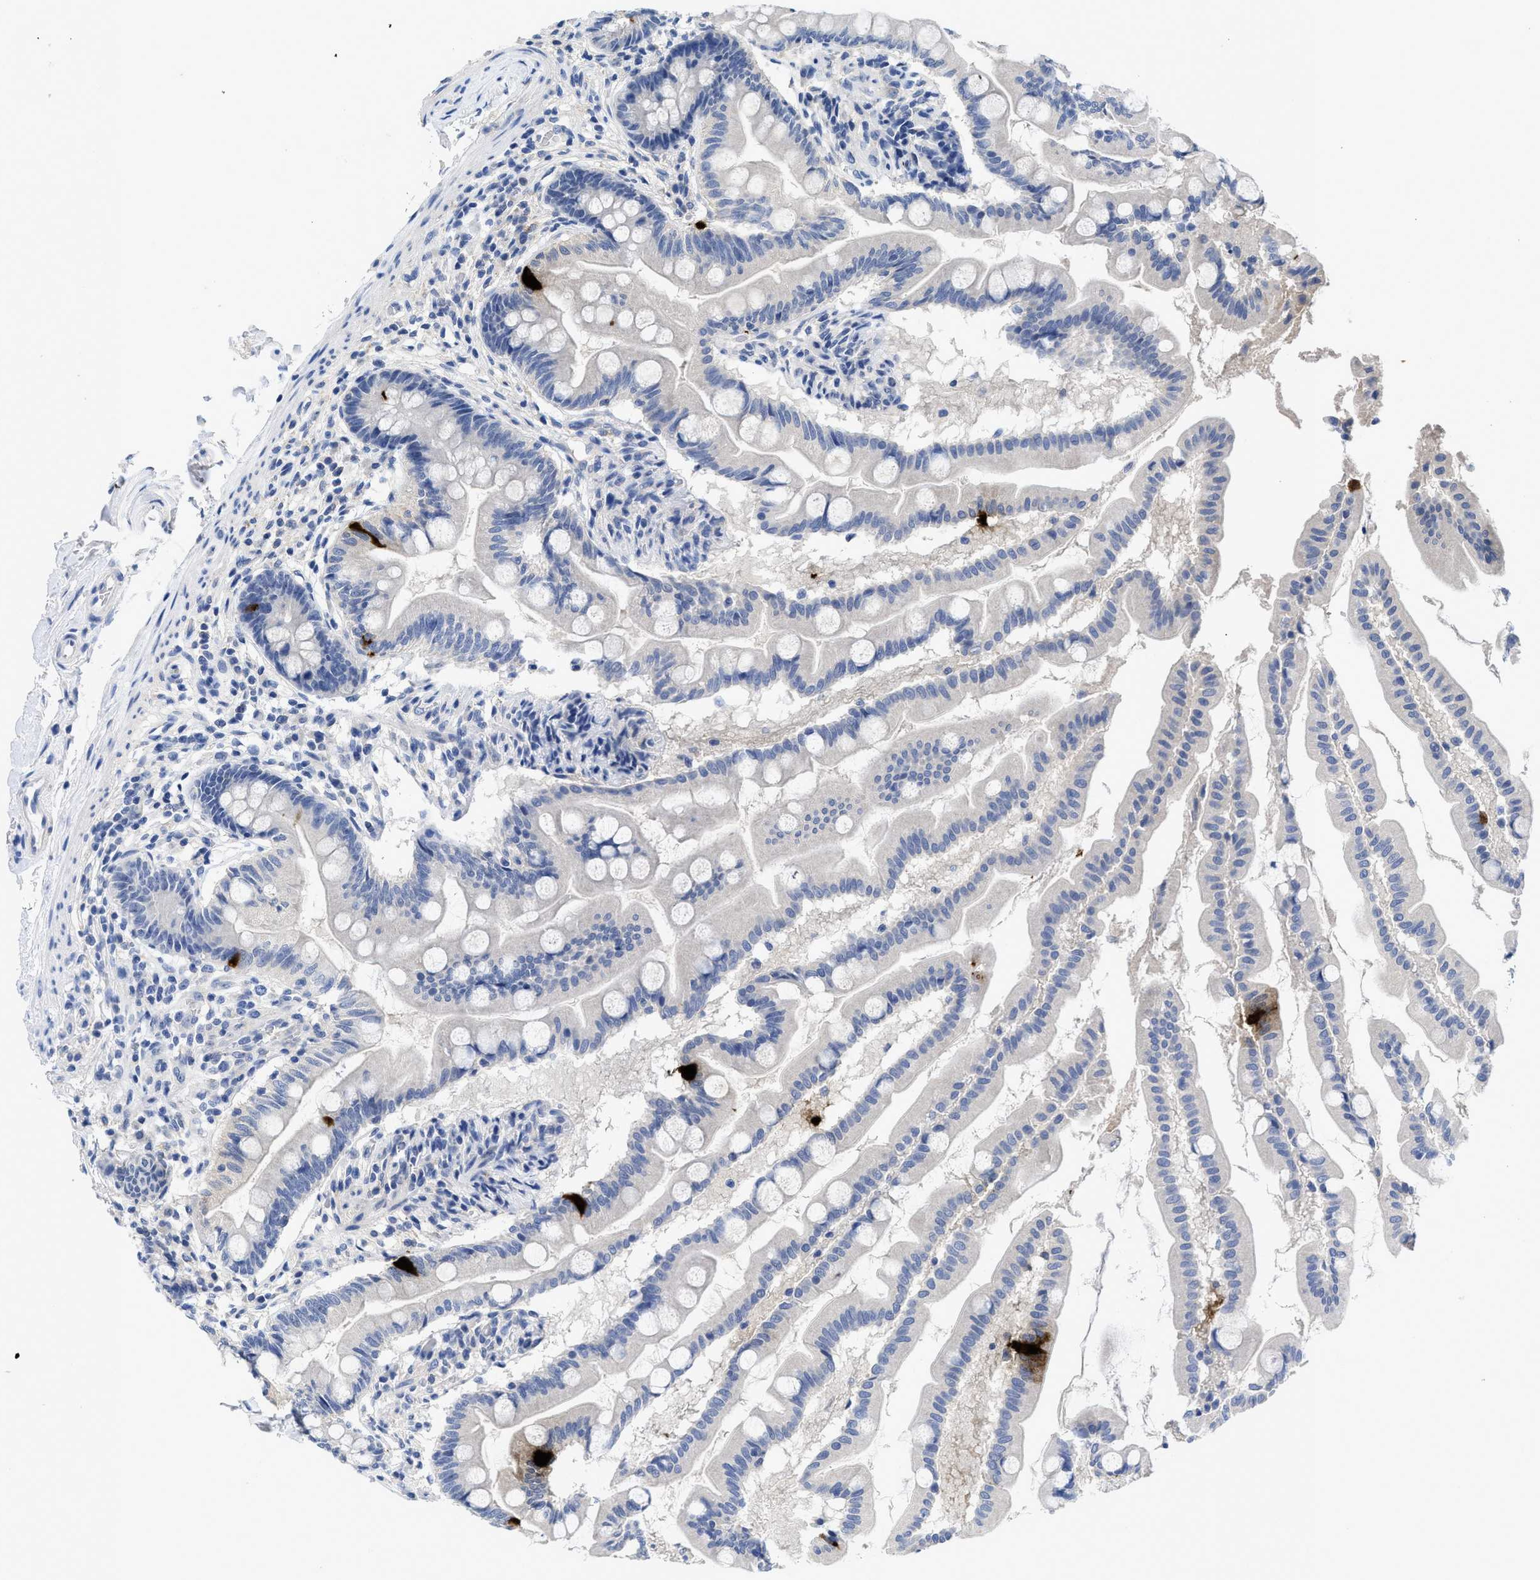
{"staining": {"intensity": "strong", "quantity": "<25%", "location": "cytoplasmic/membranous"}, "tissue": "small intestine", "cell_type": "Glandular cells", "image_type": "normal", "snomed": [{"axis": "morphology", "description": "Normal tissue, NOS"}, {"axis": "topography", "description": "Small intestine"}], "caption": "A brown stain shows strong cytoplasmic/membranous staining of a protein in glandular cells of benign small intestine.", "gene": "PYY", "patient": {"sex": "female", "age": 56}}